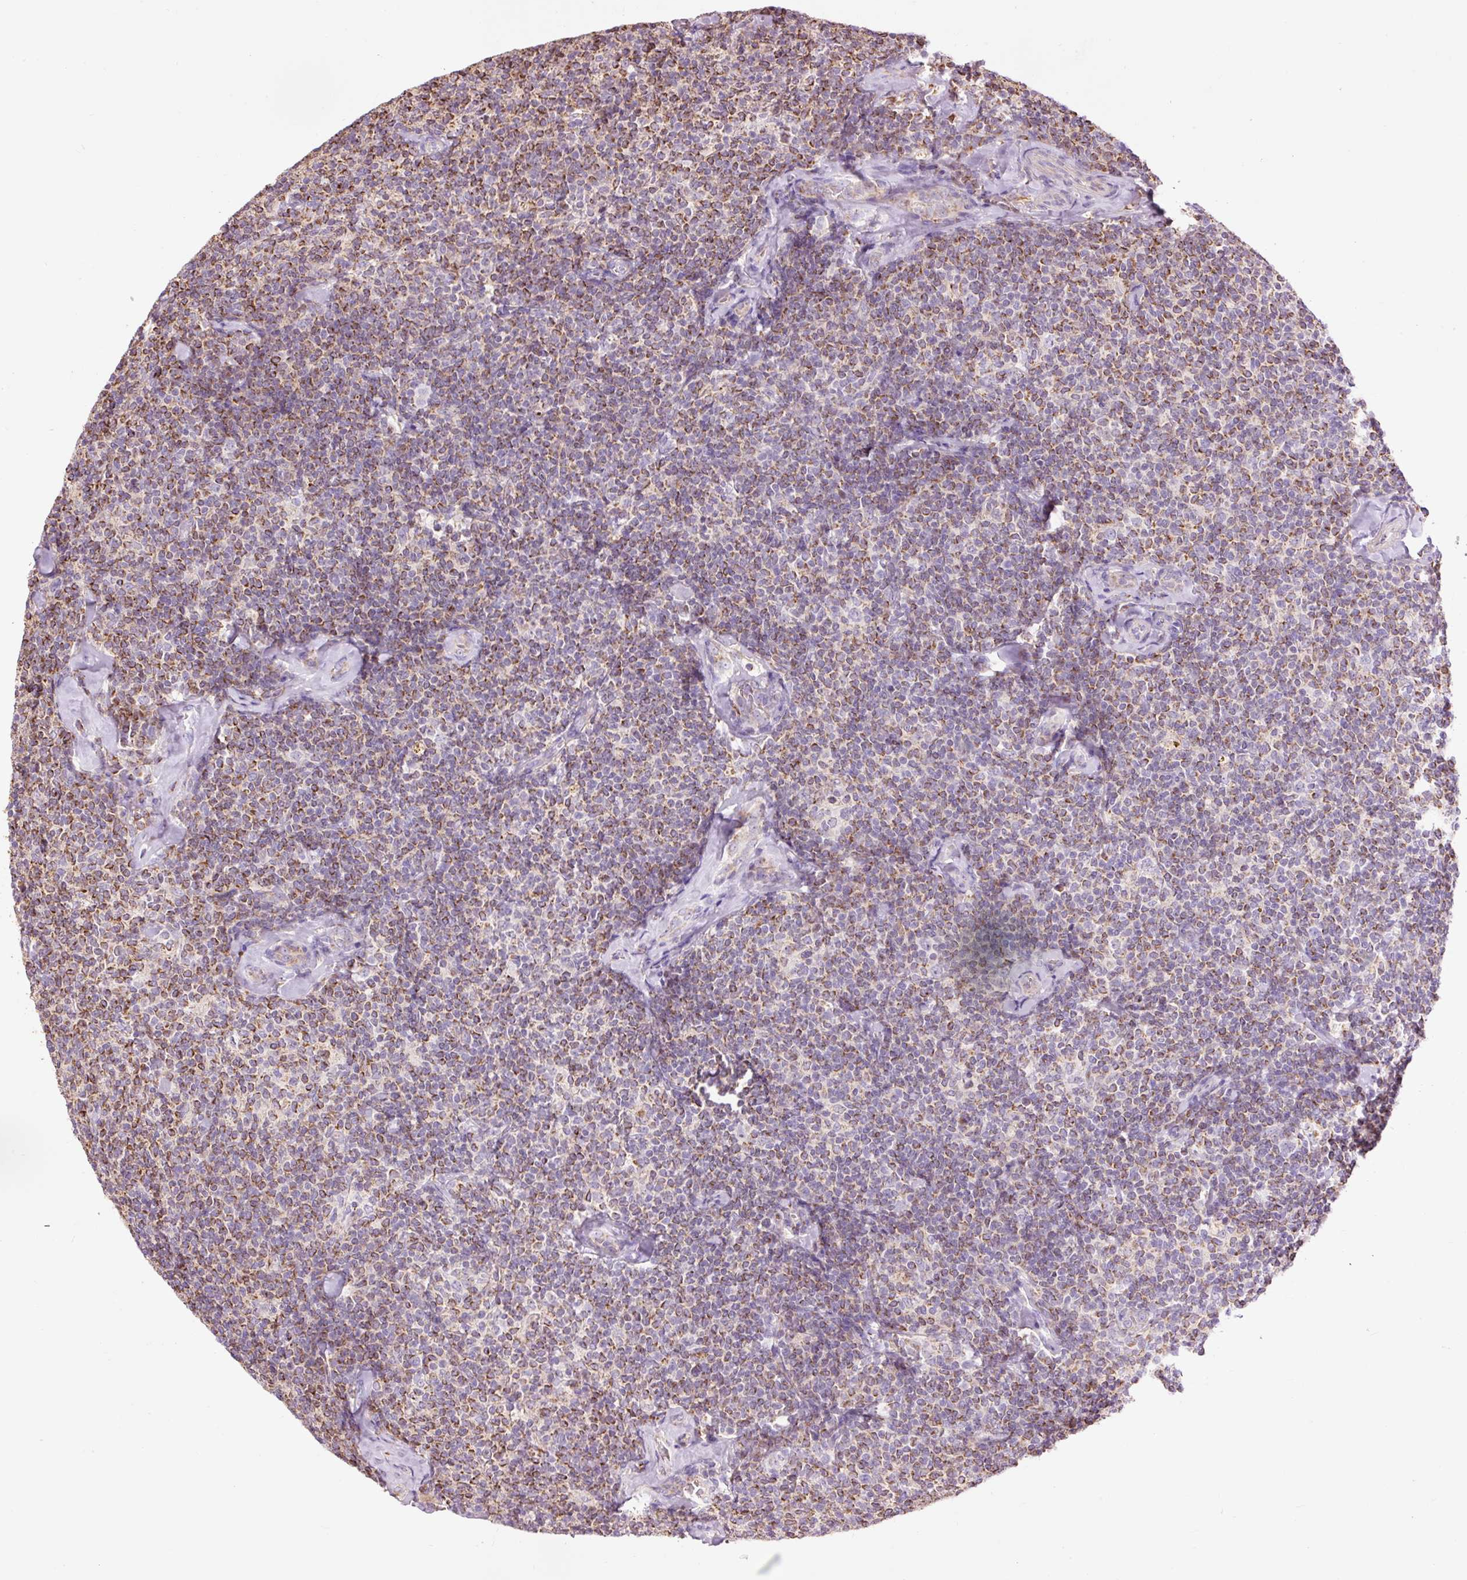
{"staining": {"intensity": "moderate", "quantity": ">75%", "location": "cytoplasmic/membranous"}, "tissue": "lymphoma", "cell_type": "Tumor cells", "image_type": "cancer", "snomed": [{"axis": "morphology", "description": "Malignant lymphoma, non-Hodgkin's type, Low grade"}, {"axis": "topography", "description": "Lymph node"}], "caption": "This micrograph exhibits immunohistochemistry (IHC) staining of human low-grade malignant lymphoma, non-Hodgkin's type, with medium moderate cytoplasmic/membranous positivity in about >75% of tumor cells.", "gene": "PRDX5", "patient": {"sex": "female", "age": 56}}